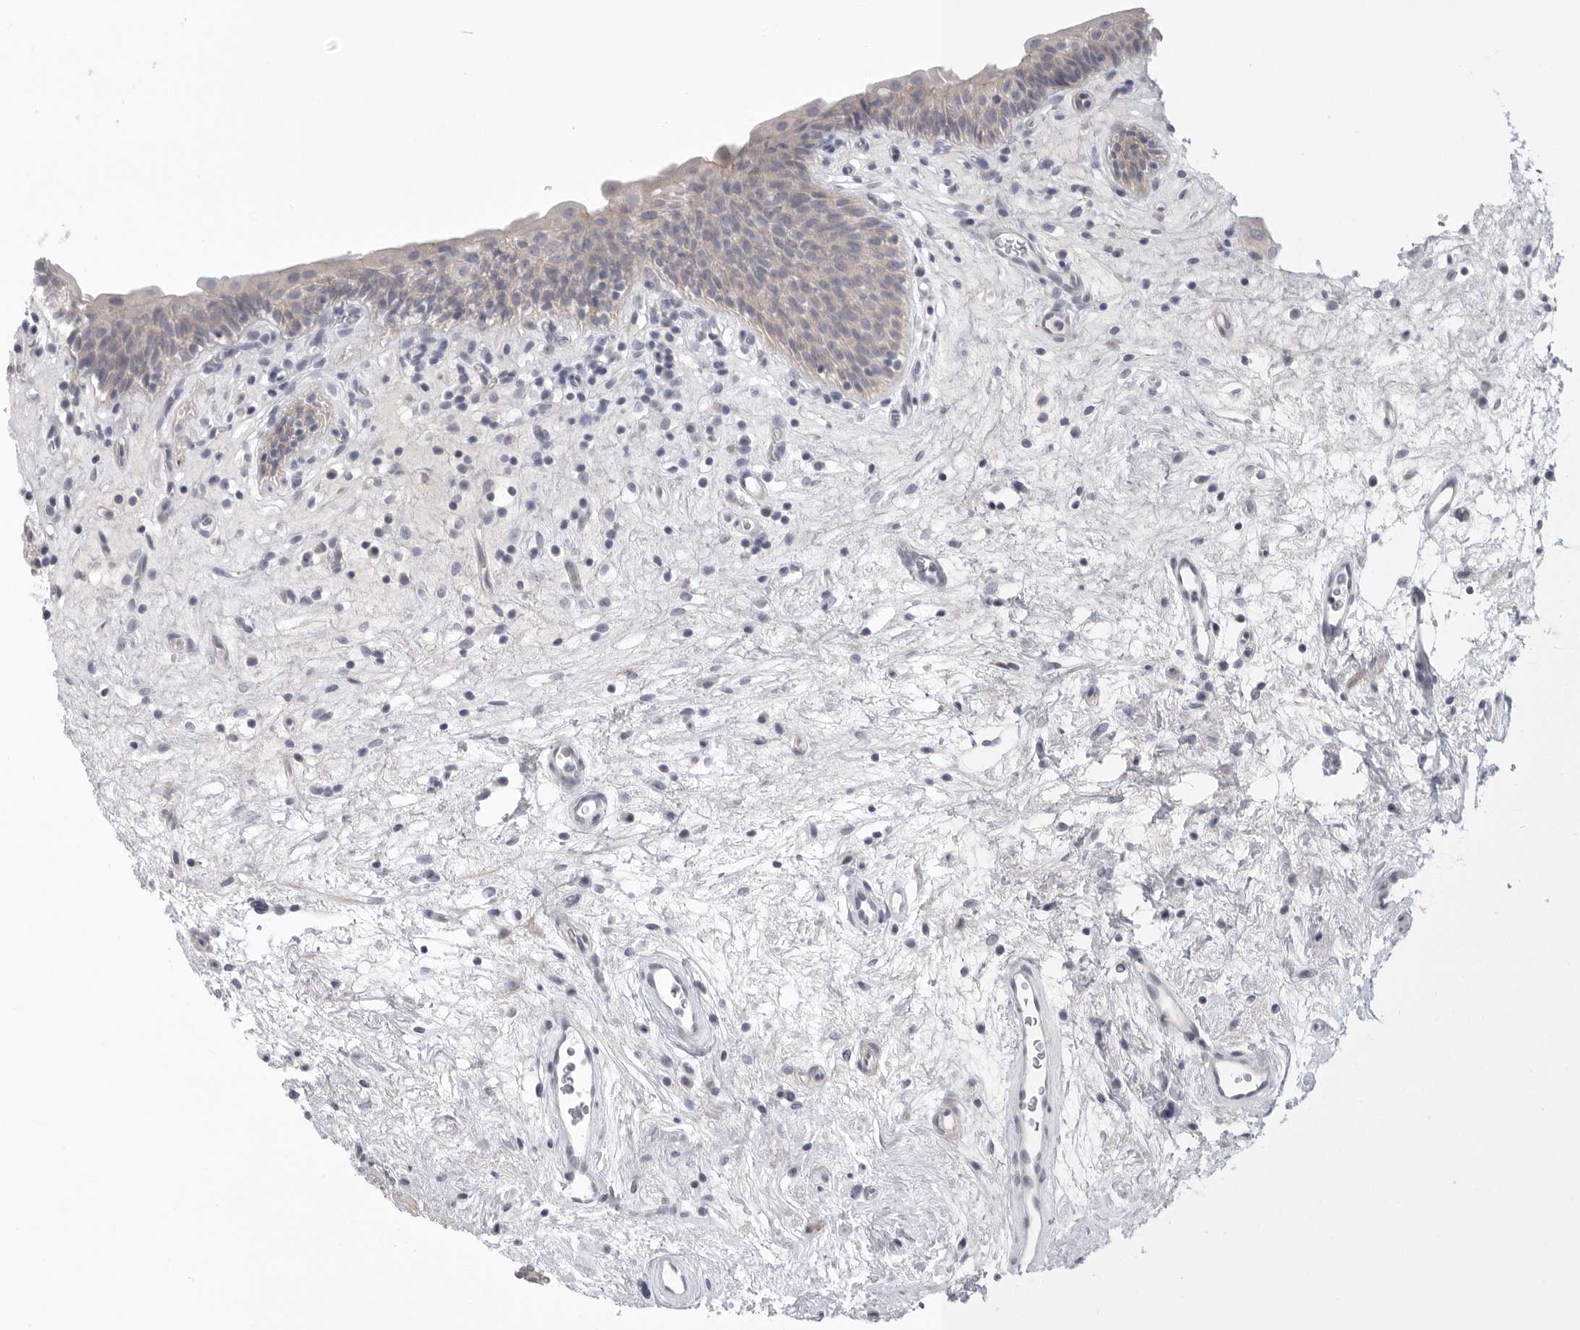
{"staining": {"intensity": "weak", "quantity": "<25%", "location": "cytoplasmic/membranous"}, "tissue": "urinary bladder", "cell_type": "Urothelial cells", "image_type": "normal", "snomed": [{"axis": "morphology", "description": "Normal tissue, NOS"}, {"axis": "topography", "description": "Urinary bladder"}], "caption": "High power microscopy photomicrograph of an immunohistochemistry histopathology image of benign urinary bladder, revealing no significant staining in urothelial cells.", "gene": "STAB2", "patient": {"sex": "male", "age": 83}}